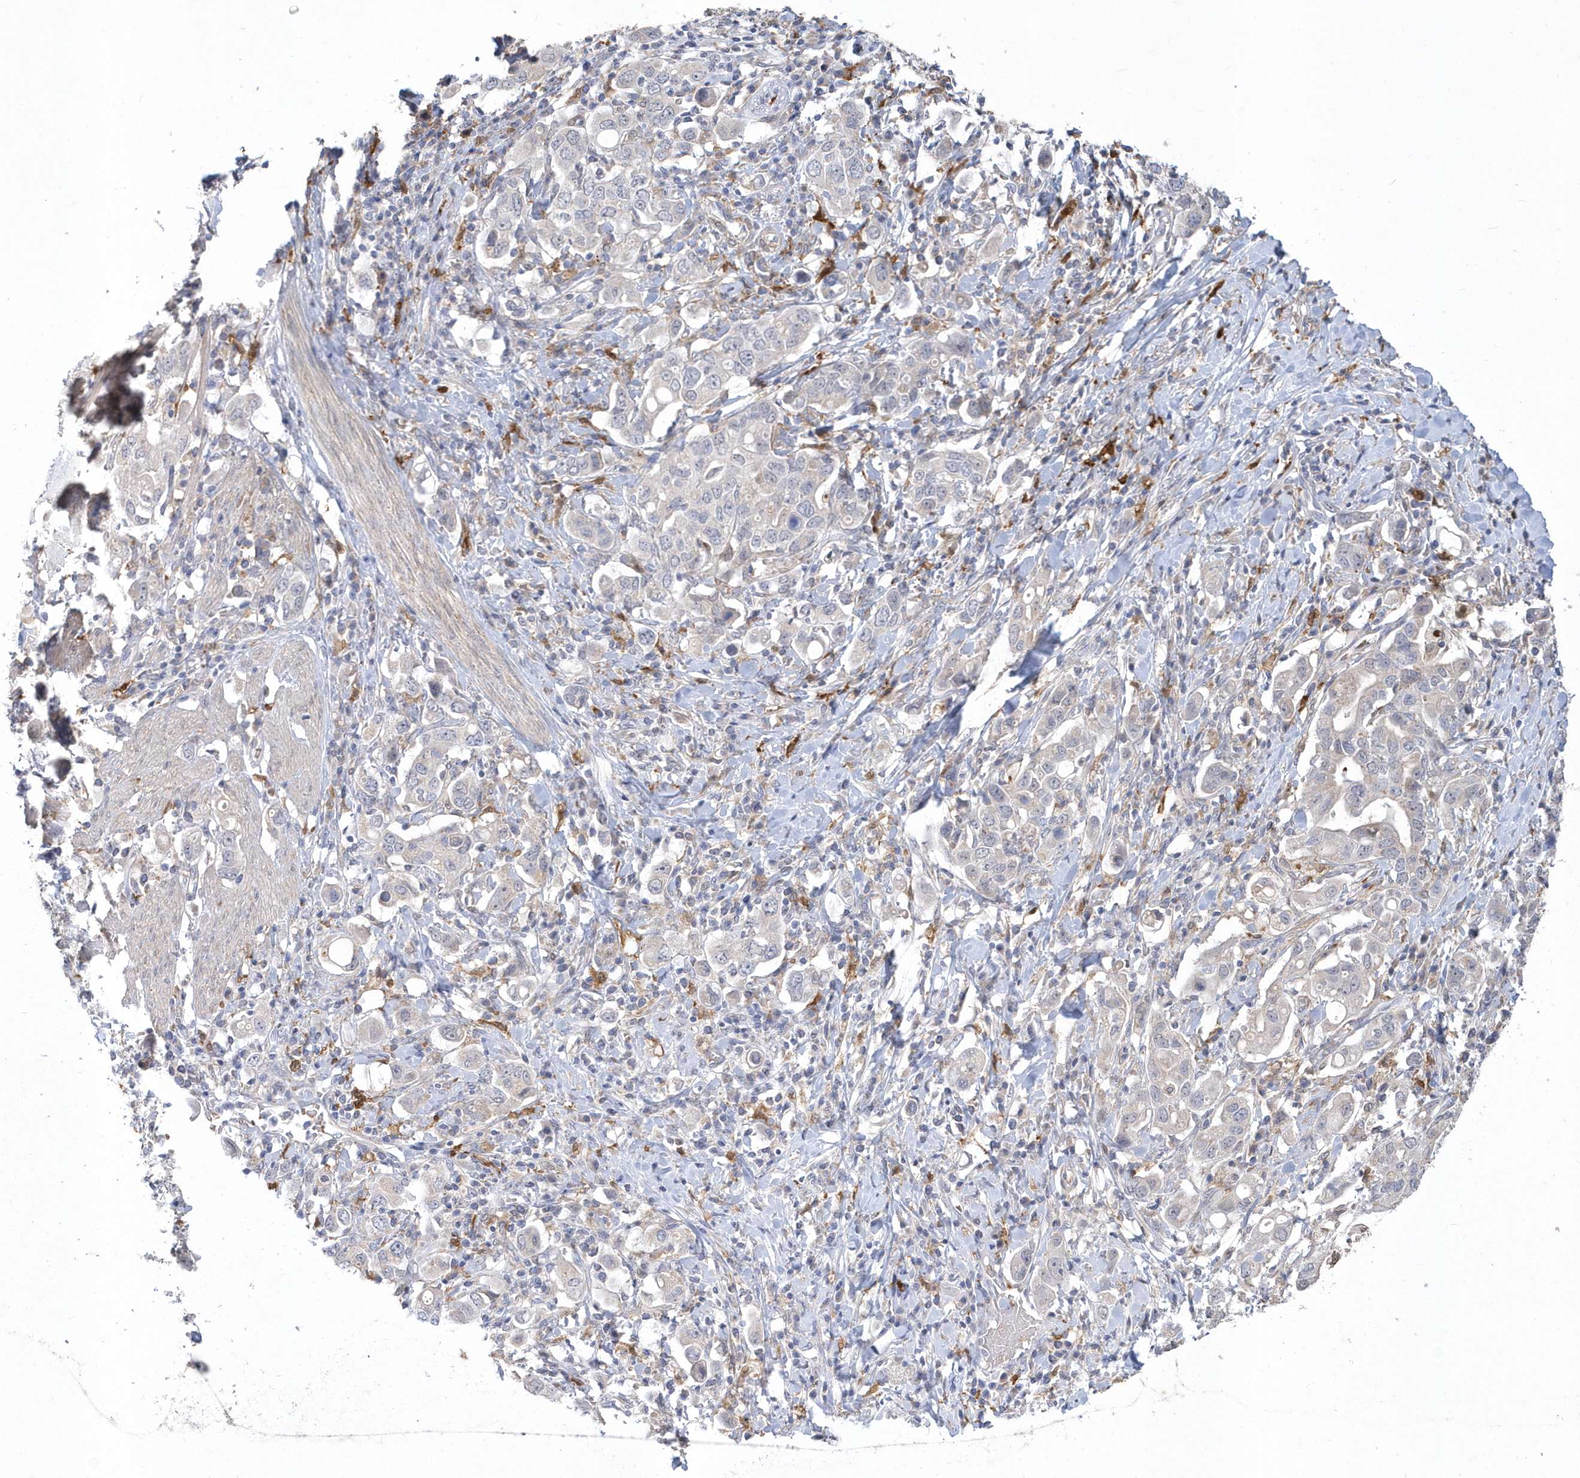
{"staining": {"intensity": "negative", "quantity": "none", "location": "none"}, "tissue": "stomach cancer", "cell_type": "Tumor cells", "image_type": "cancer", "snomed": [{"axis": "morphology", "description": "Adenocarcinoma, NOS"}, {"axis": "topography", "description": "Stomach, upper"}], "caption": "An image of adenocarcinoma (stomach) stained for a protein shows no brown staining in tumor cells.", "gene": "TSPEAR", "patient": {"sex": "male", "age": 62}}